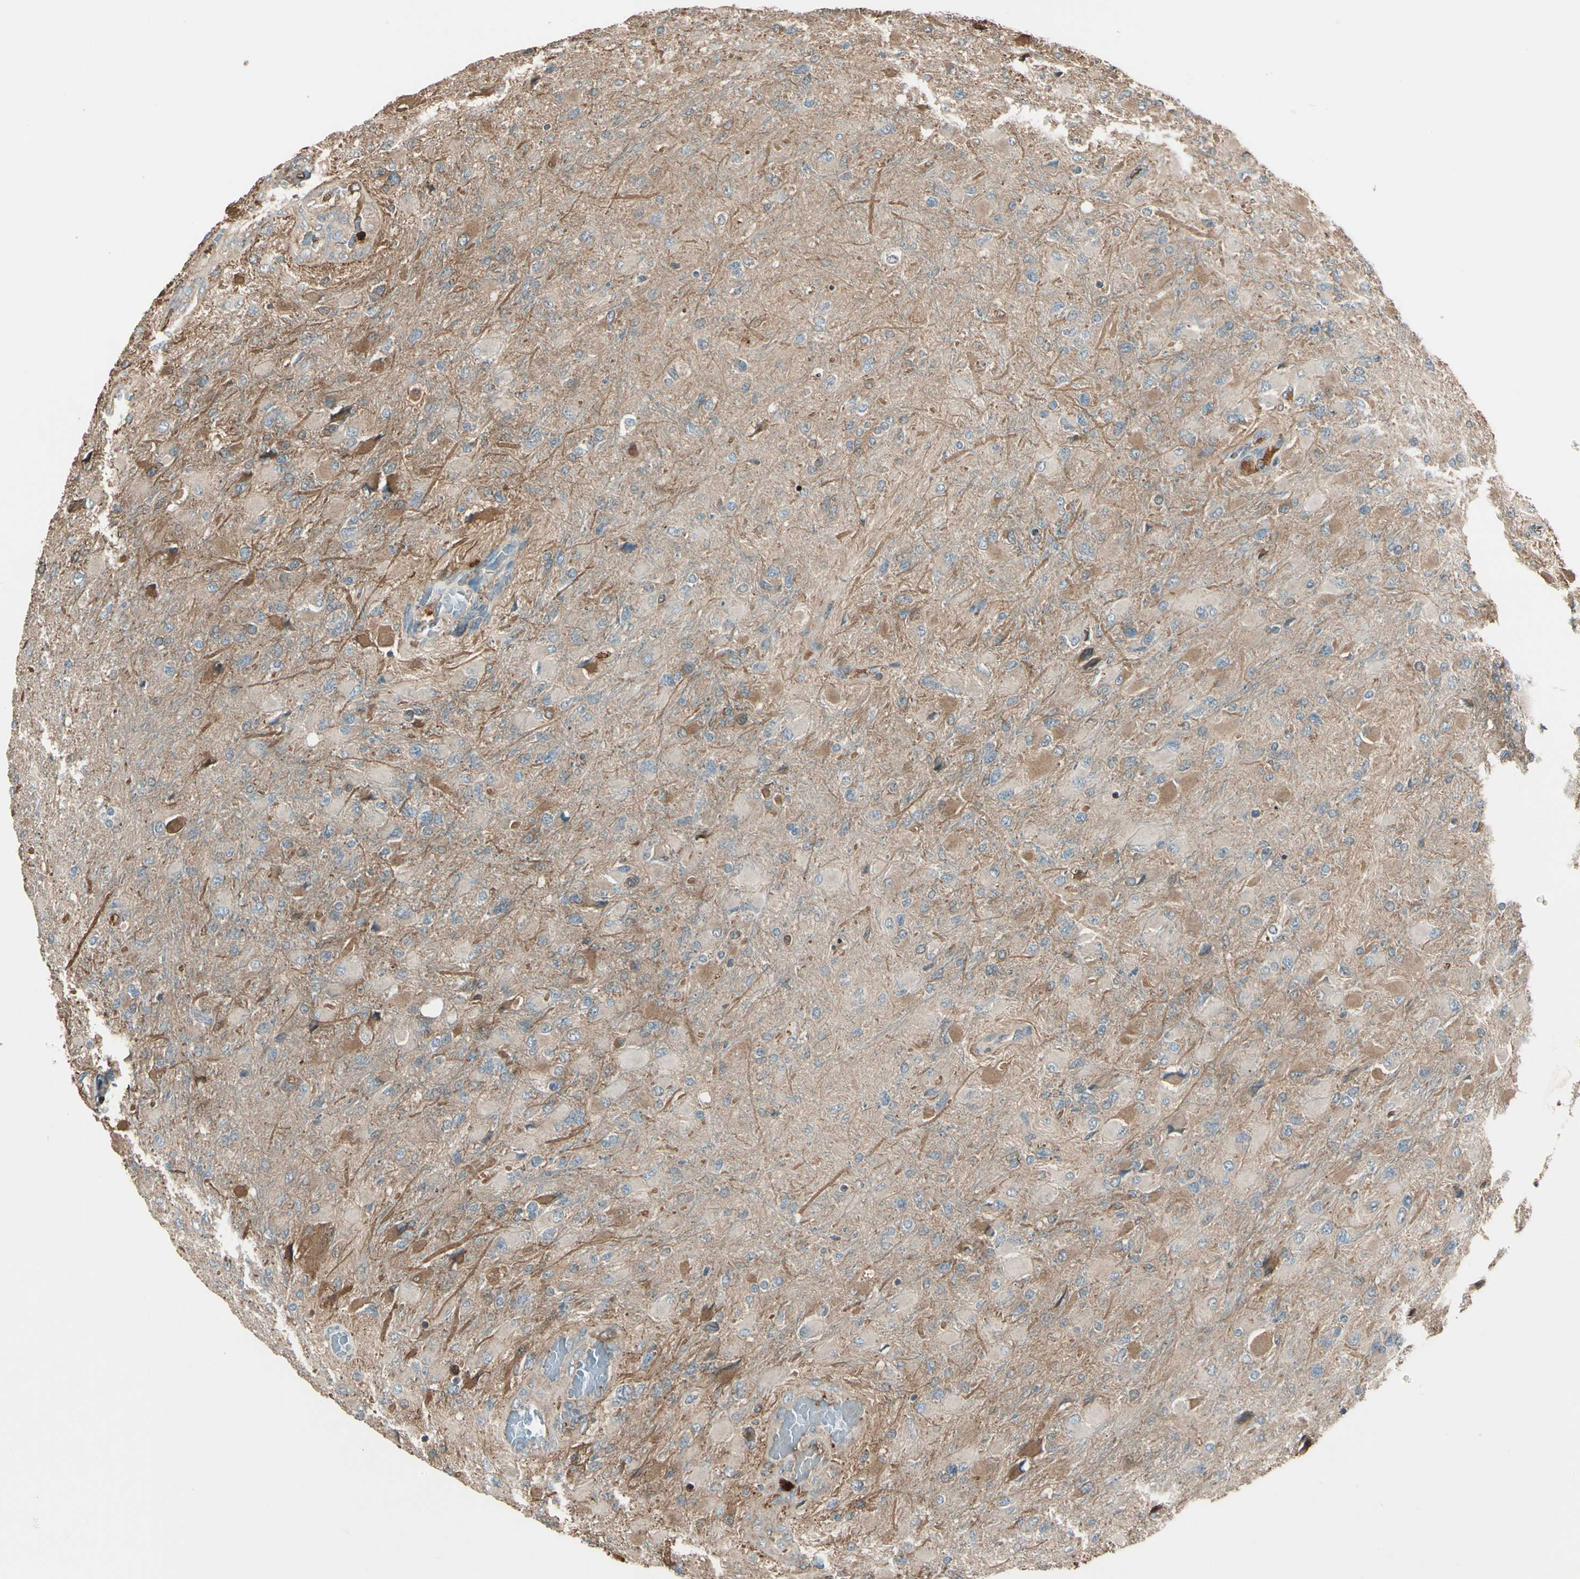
{"staining": {"intensity": "weak", "quantity": "25%-75%", "location": "cytoplasmic/membranous"}, "tissue": "glioma", "cell_type": "Tumor cells", "image_type": "cancer", "snomed": [{"axis": "morphology", "description": "Glioma, malignant, High grade"}, {"axis": "topography", "description": "Cerebral cortex"}], "caption": "Human malignant high-grade glioma stained for a protein (brown) reveals weak cytoplasmic/membranous positive staining in about 25%-75% of tumor cells.", "gene": "STX11", "patient": {"sex": "female", "age": 36}}